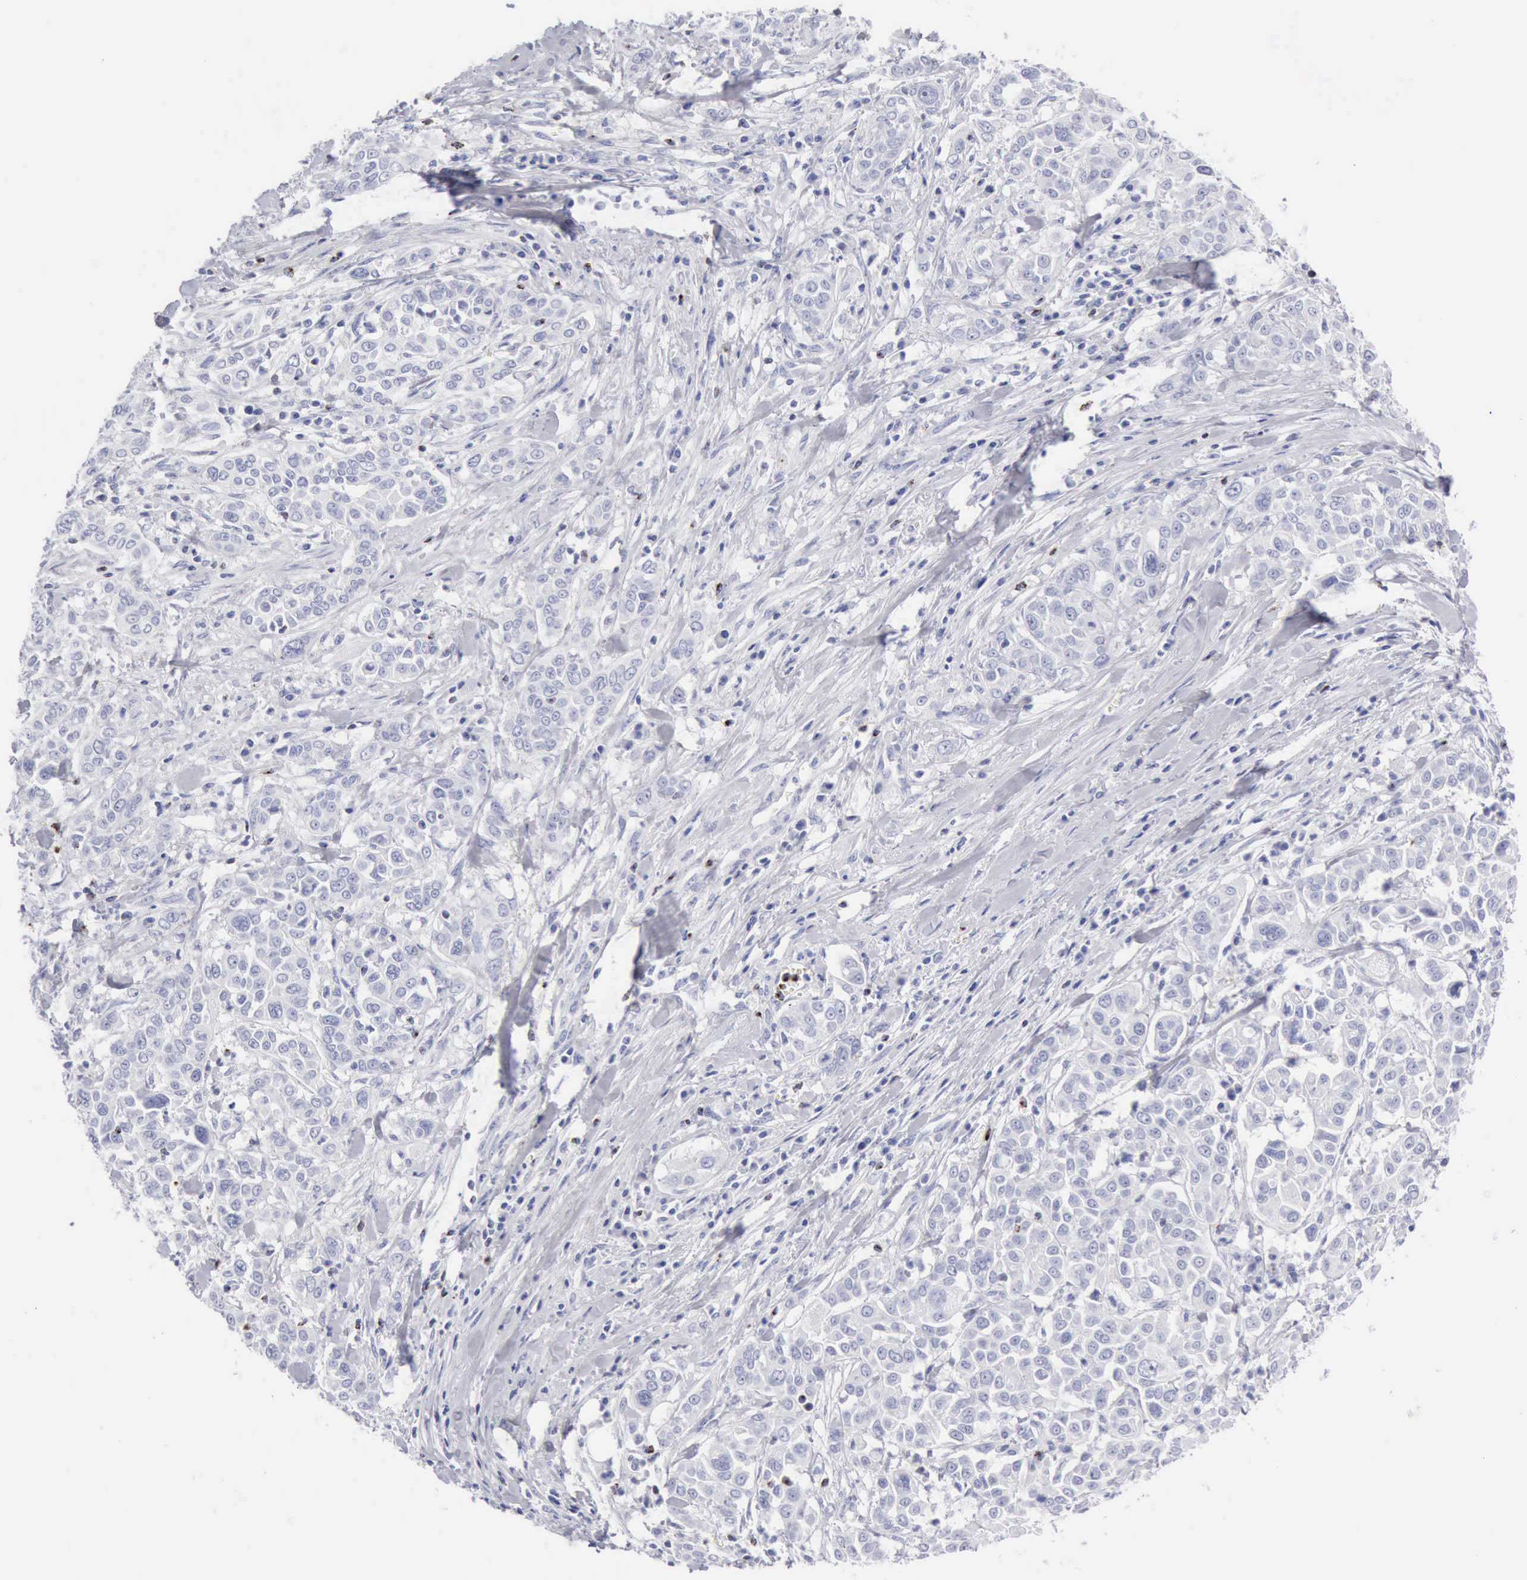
{"staining": {"intensity": "negative", "quantity": "none", "location": "none"}, "tissue": "pancreatic cancer", "cell_type": "Tumor cells", "image_type": "cancer", "snomed": [{"axis": "morphology", "description": "Adenocarcinoma, NOS"}, {"axis": "topography", "description": "Pancreas"}], "caption": "Tumor cells are negative for brown protein staining in pancreatic adenocarcinoma.", "gene": "GZMB", "patient": {"sex": "female", "age": 52}}